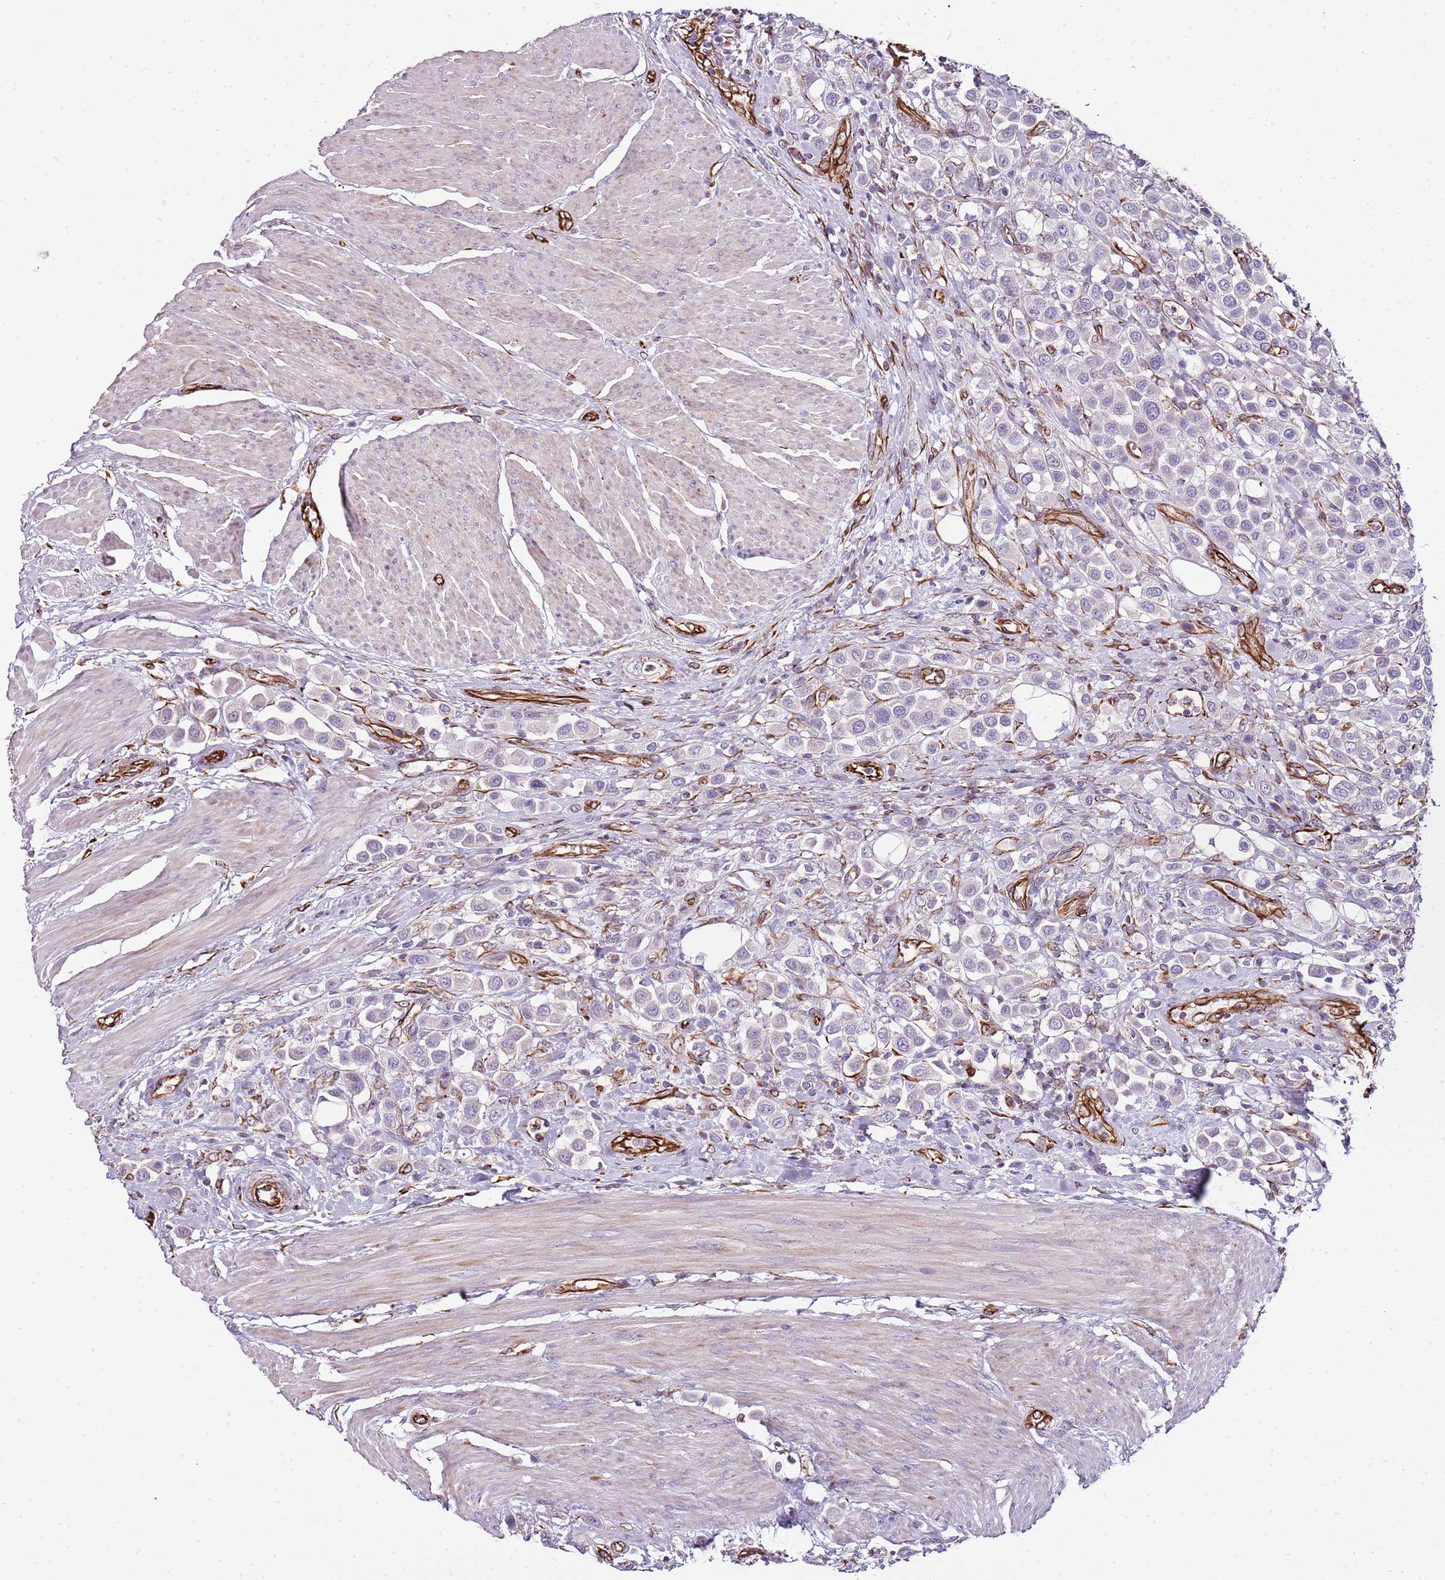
{"staining": {"intensity": "negative", "quantity": "none", "location": "none"}, "tissue": "urothelial cancer", "cell_type": "Tumor cells", "image_type": "cancer", "snomed": [{"axis": "morphology", "description": "Urothelial carcinoma, High grade"}, {"axis": "topography", "description": "Urinary bladder"}], "caption": "Tumor cells show no significant positivity in urothelial cancer.", "gene": "ZNF786", "patient": {"sex": "male", "age": 50}}